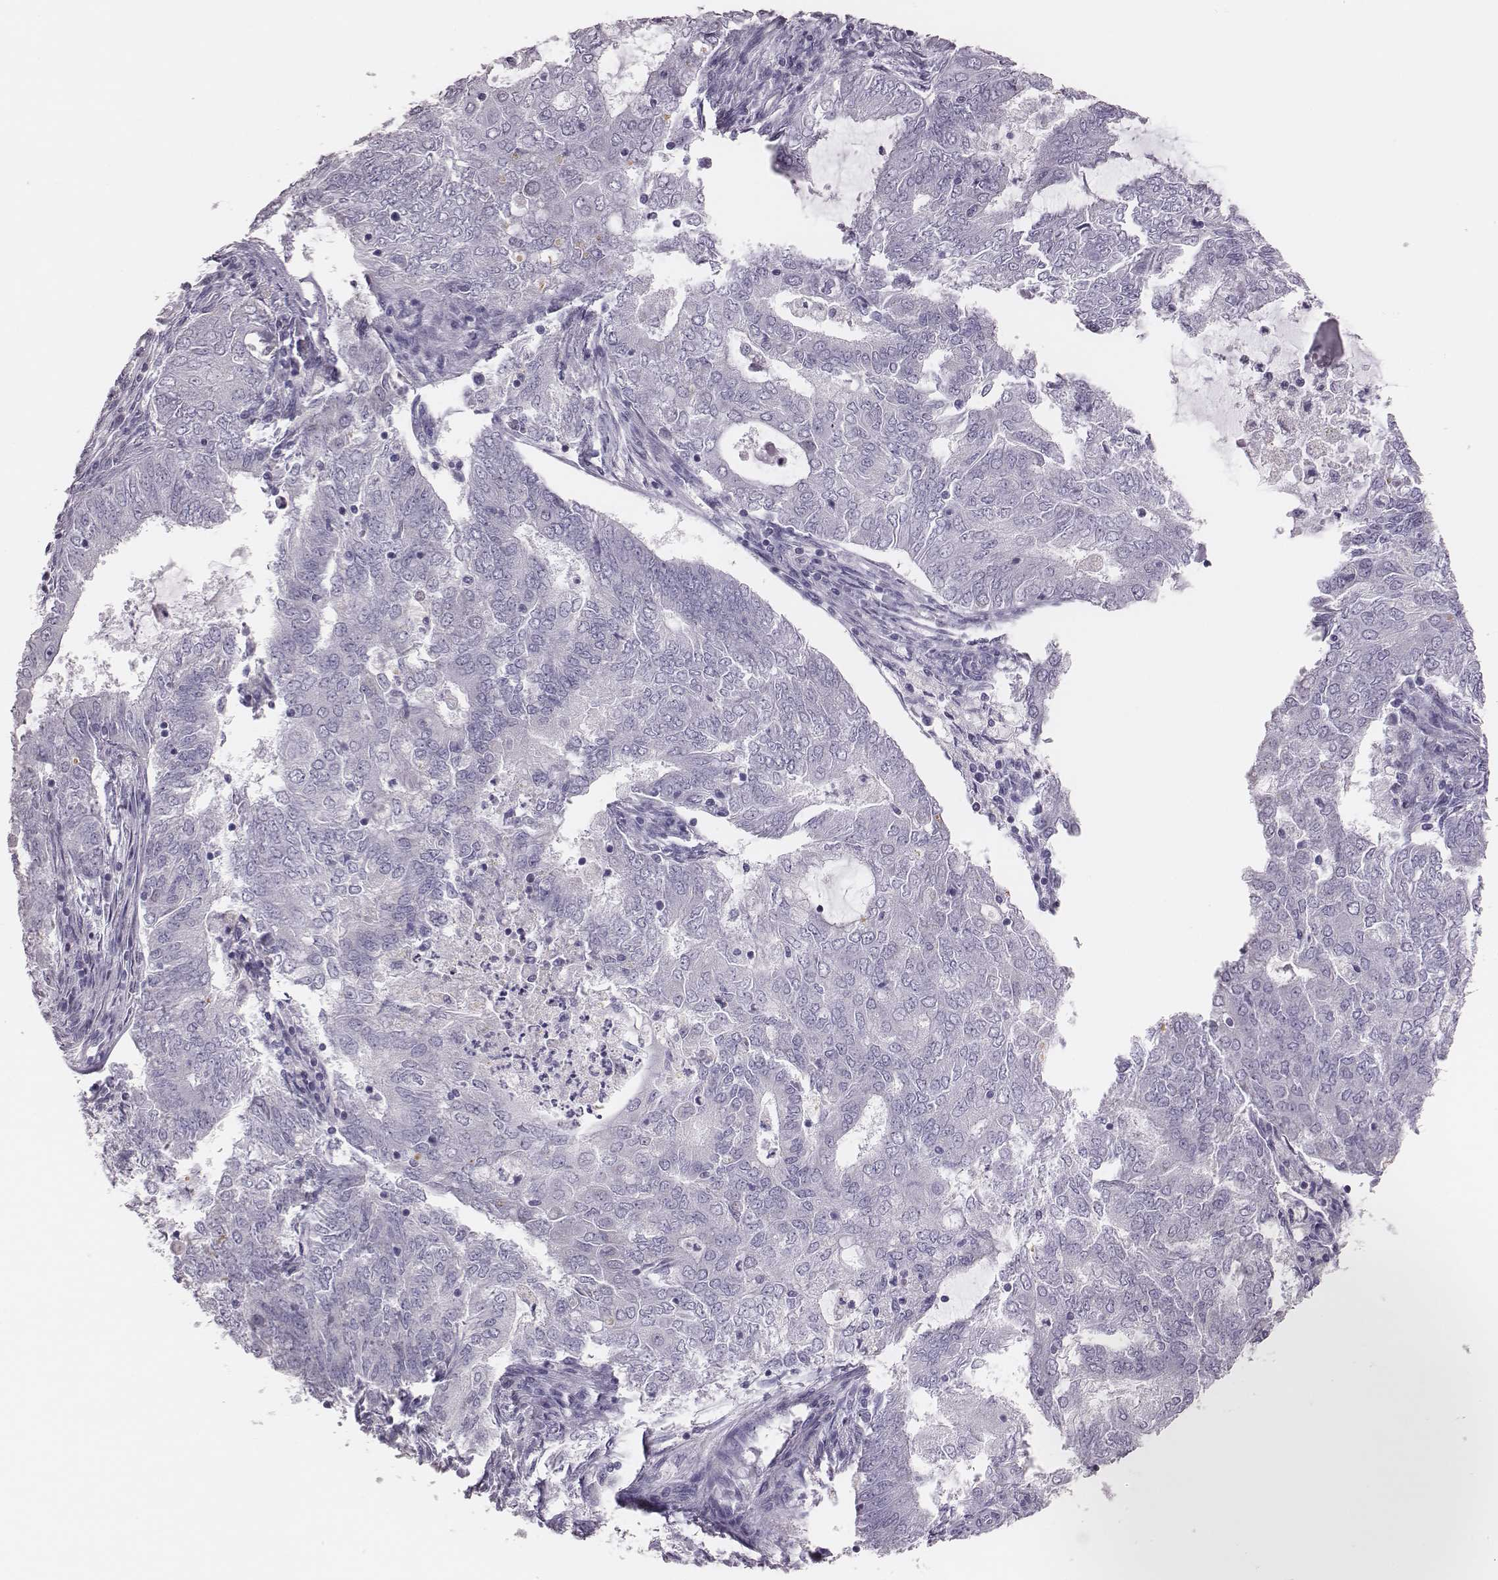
{"staining": {"intensity": "negative", "quantity": "none", "location": "none"}, "tissue": "endometrial cancer", "cell_type": "Tumor cells", "image_type": "cancer", "snomed": [{"axis": "morphology", "description": "Adenocarcinoma, NOS"}, {"axis": "topography", "description": "Endometrium"}], "caption": "Immunohistochemistry image of neoplastic tissue: human endometrial cancer (adenocarcinoma) stained with DAB exhibits no significant protein expression in tumor cells.", "gene": "H1-6", "patient": {"sex": "female", "age": 62}}